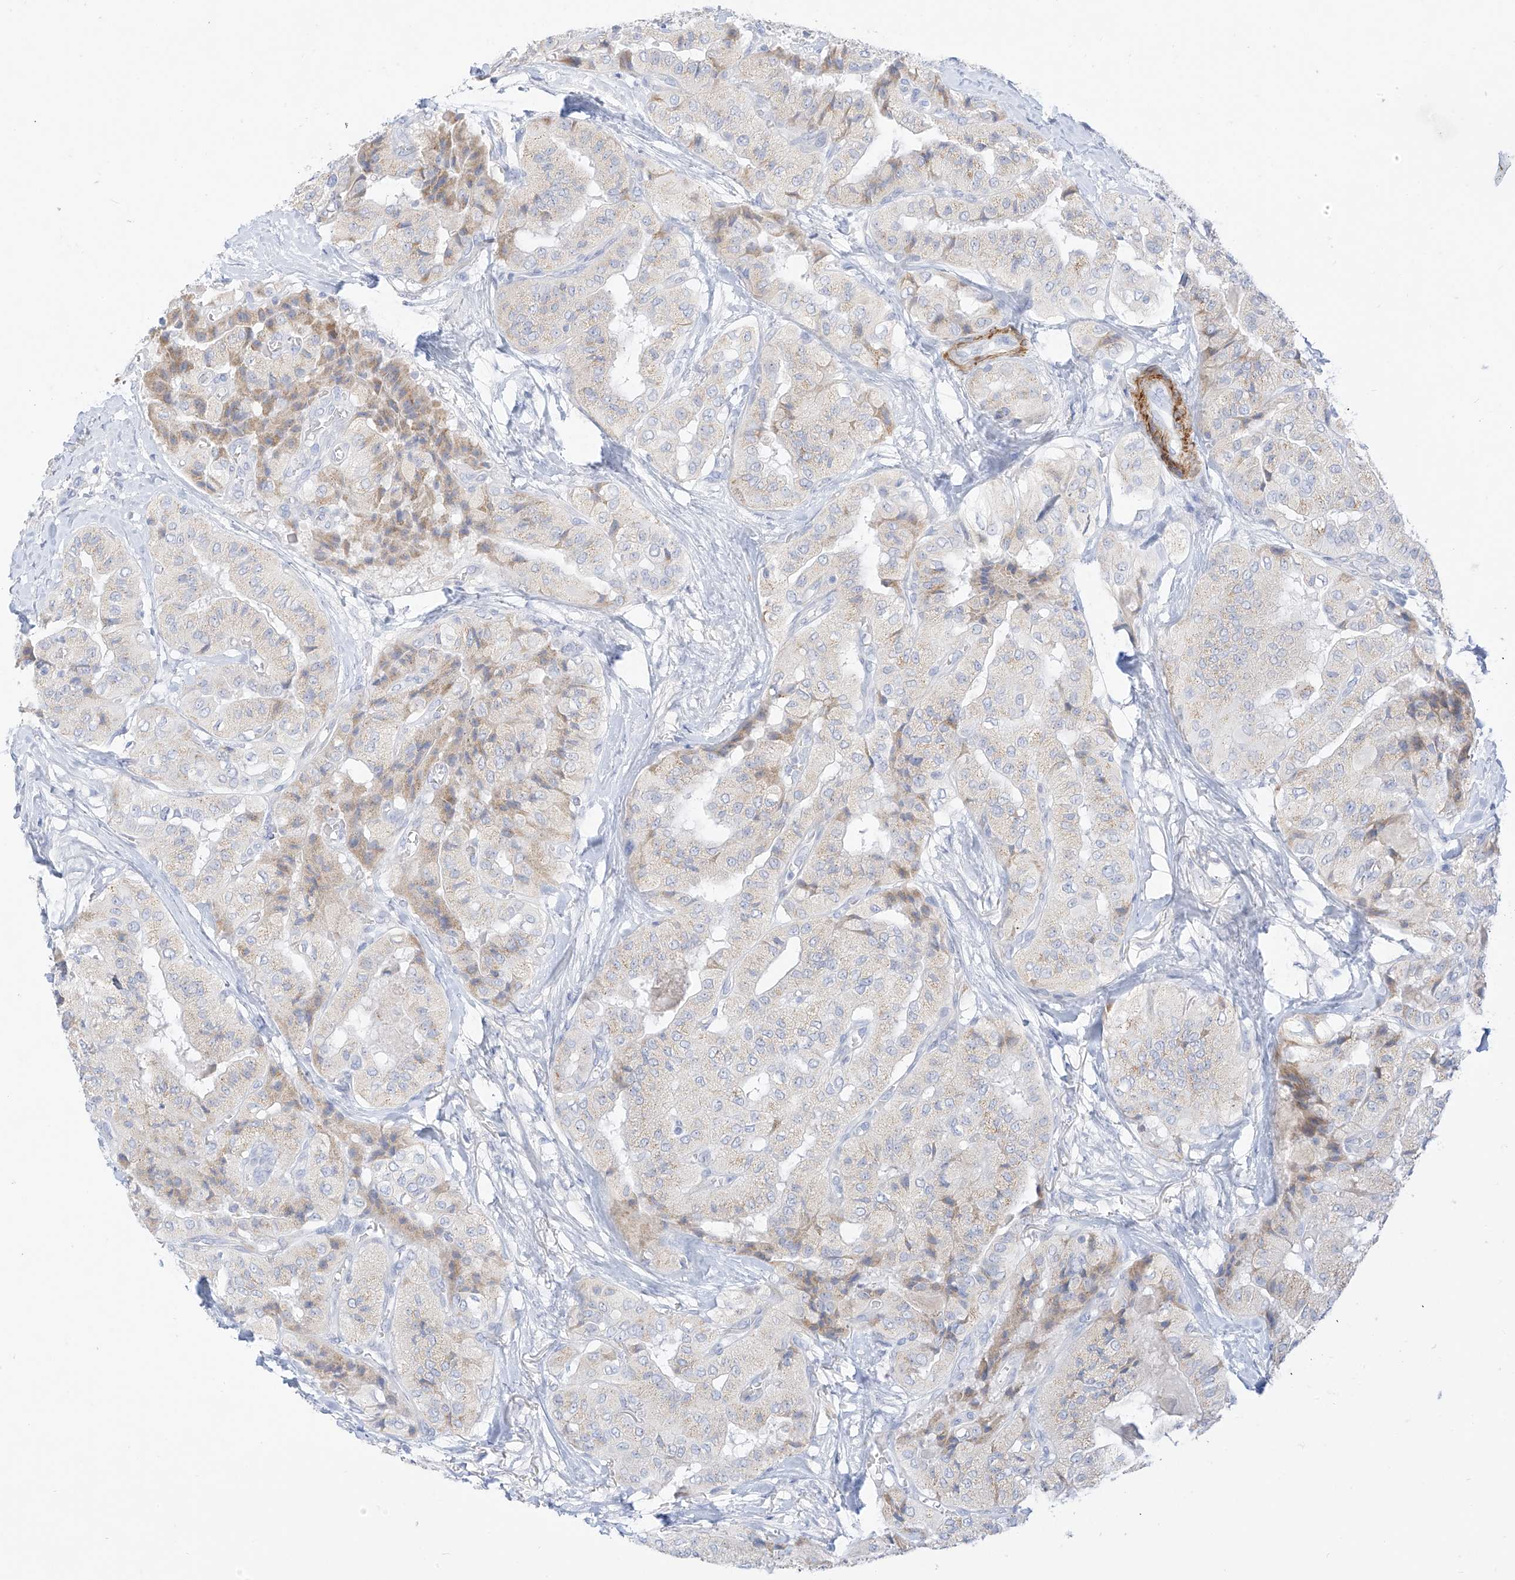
{"staining": {"intensity": "negative", "quantity": "none", "location": "none"}, "tissue": "thyroid cancer", "cell_type": "Tumor cells", "image_type": "cancer", "snomed": [{"axis": "morphology", "description": "Papillary adenocarcinoma, NOS"}, {"axis": "topography", "description": "Thyroid gland"}], "caption": "Tumor cells show no significant protein expression in thyroid cancer (papillary adenocarcinoma).", "gene": "ST3GAL5", "patient": {"sex": "female", "age": 59}}